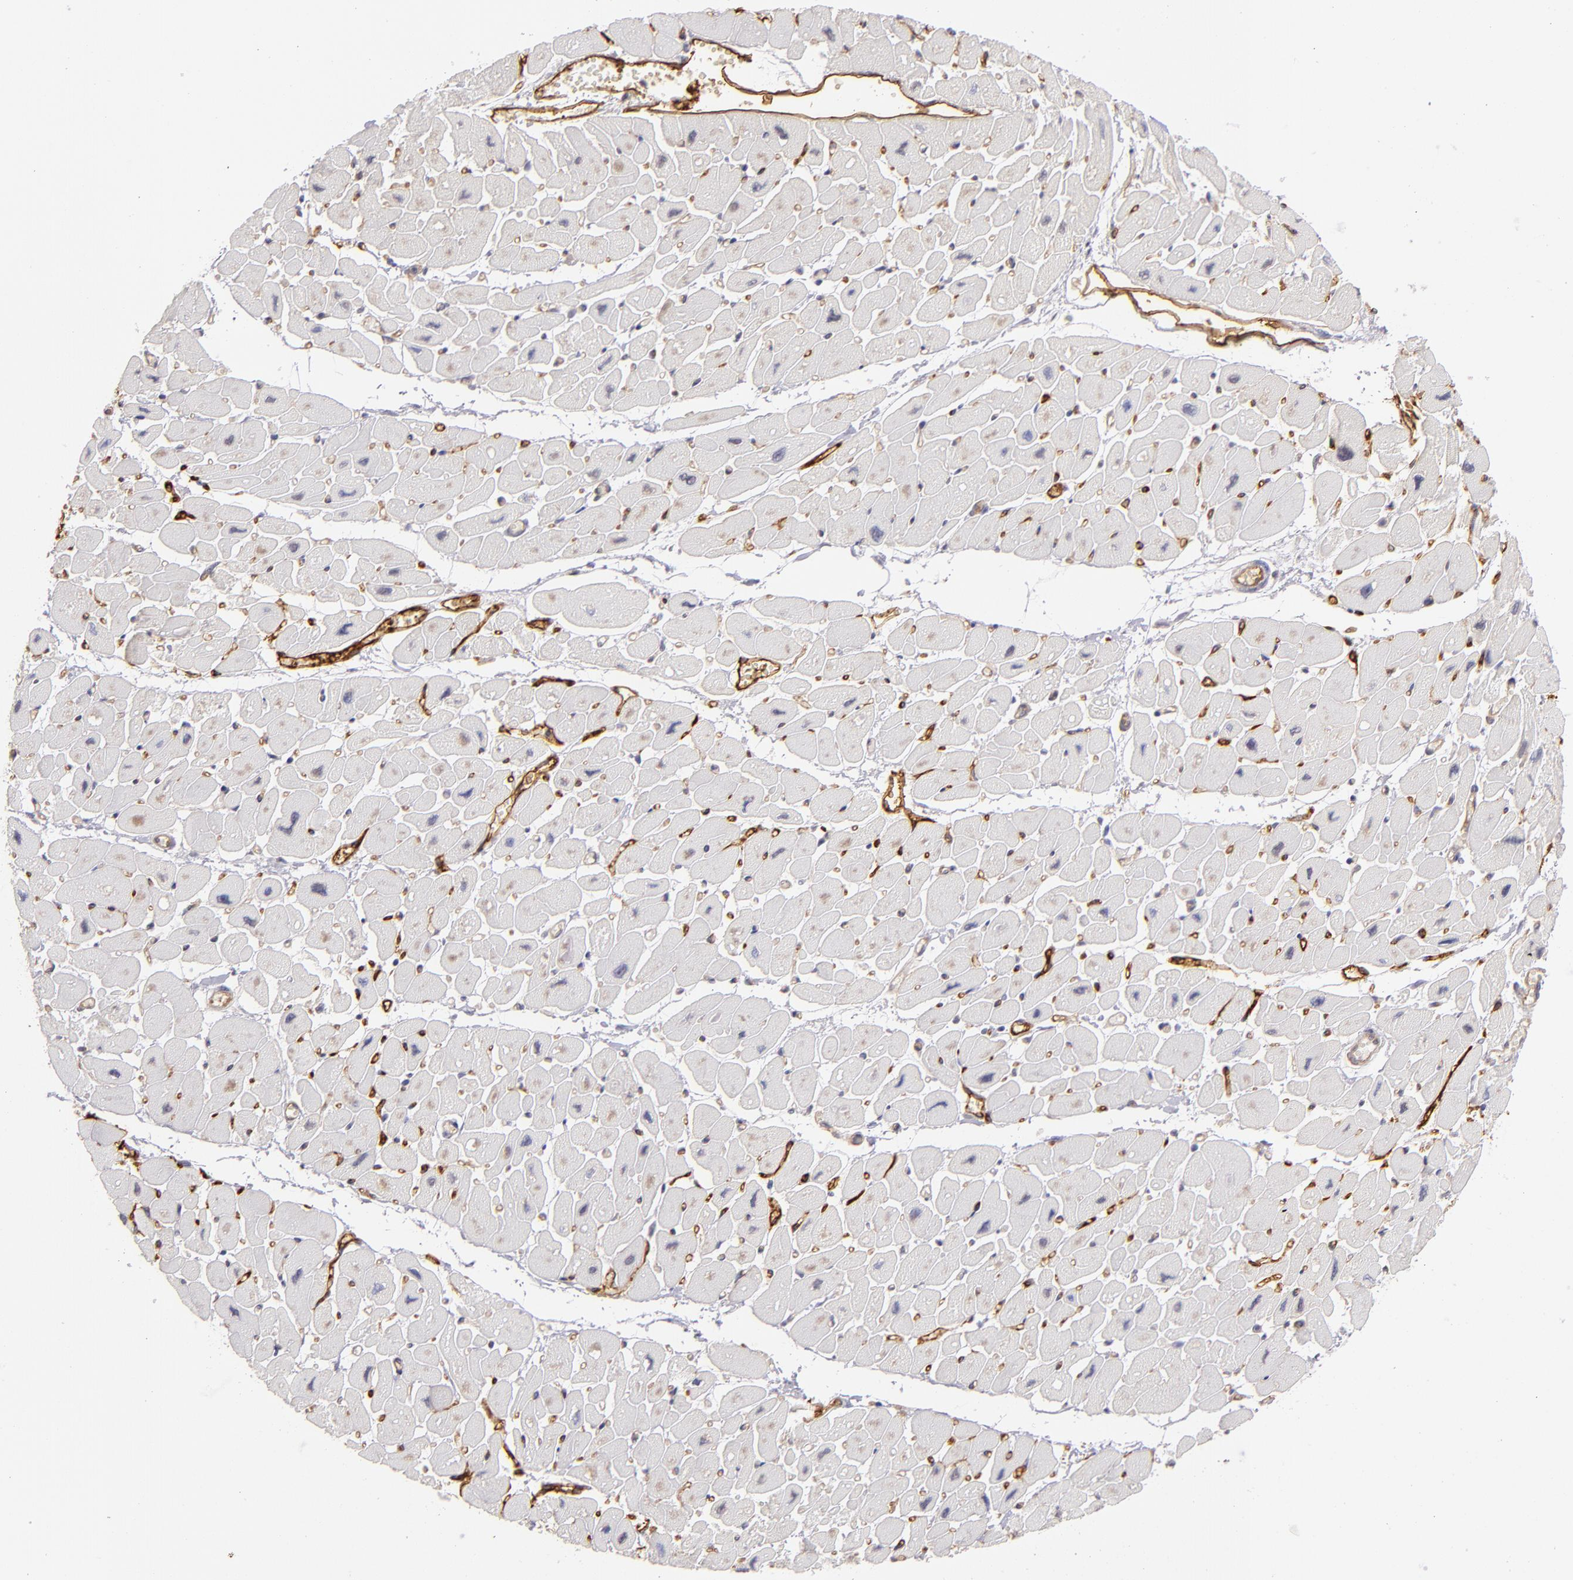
{"staining": {"intensity": "negative", "quantity": "none", "location": "none"}, "tissue": "heart muscle", "cell_type": "Cardiomyocytes", "image_type": "normal", "snomed": [{"axis": "morphology", "description": "Normal tissue, NOS"}, {"axis": "topography", "description": "Heart"}], "caption": "Immunohistochemistry micrograph of benign human heart muscle stained for a protein (brown), which demonstrates no staining in cardiomyocytes. (Stains: DAB (3,3'-diaminobenzidine) immunohistochemistry (IHC) with hematoxylin counter stain, Microscopy: brightfield microscopy at high magnification).", "gene": "THBD", "patient": {"sex": "female", "age": 54}}